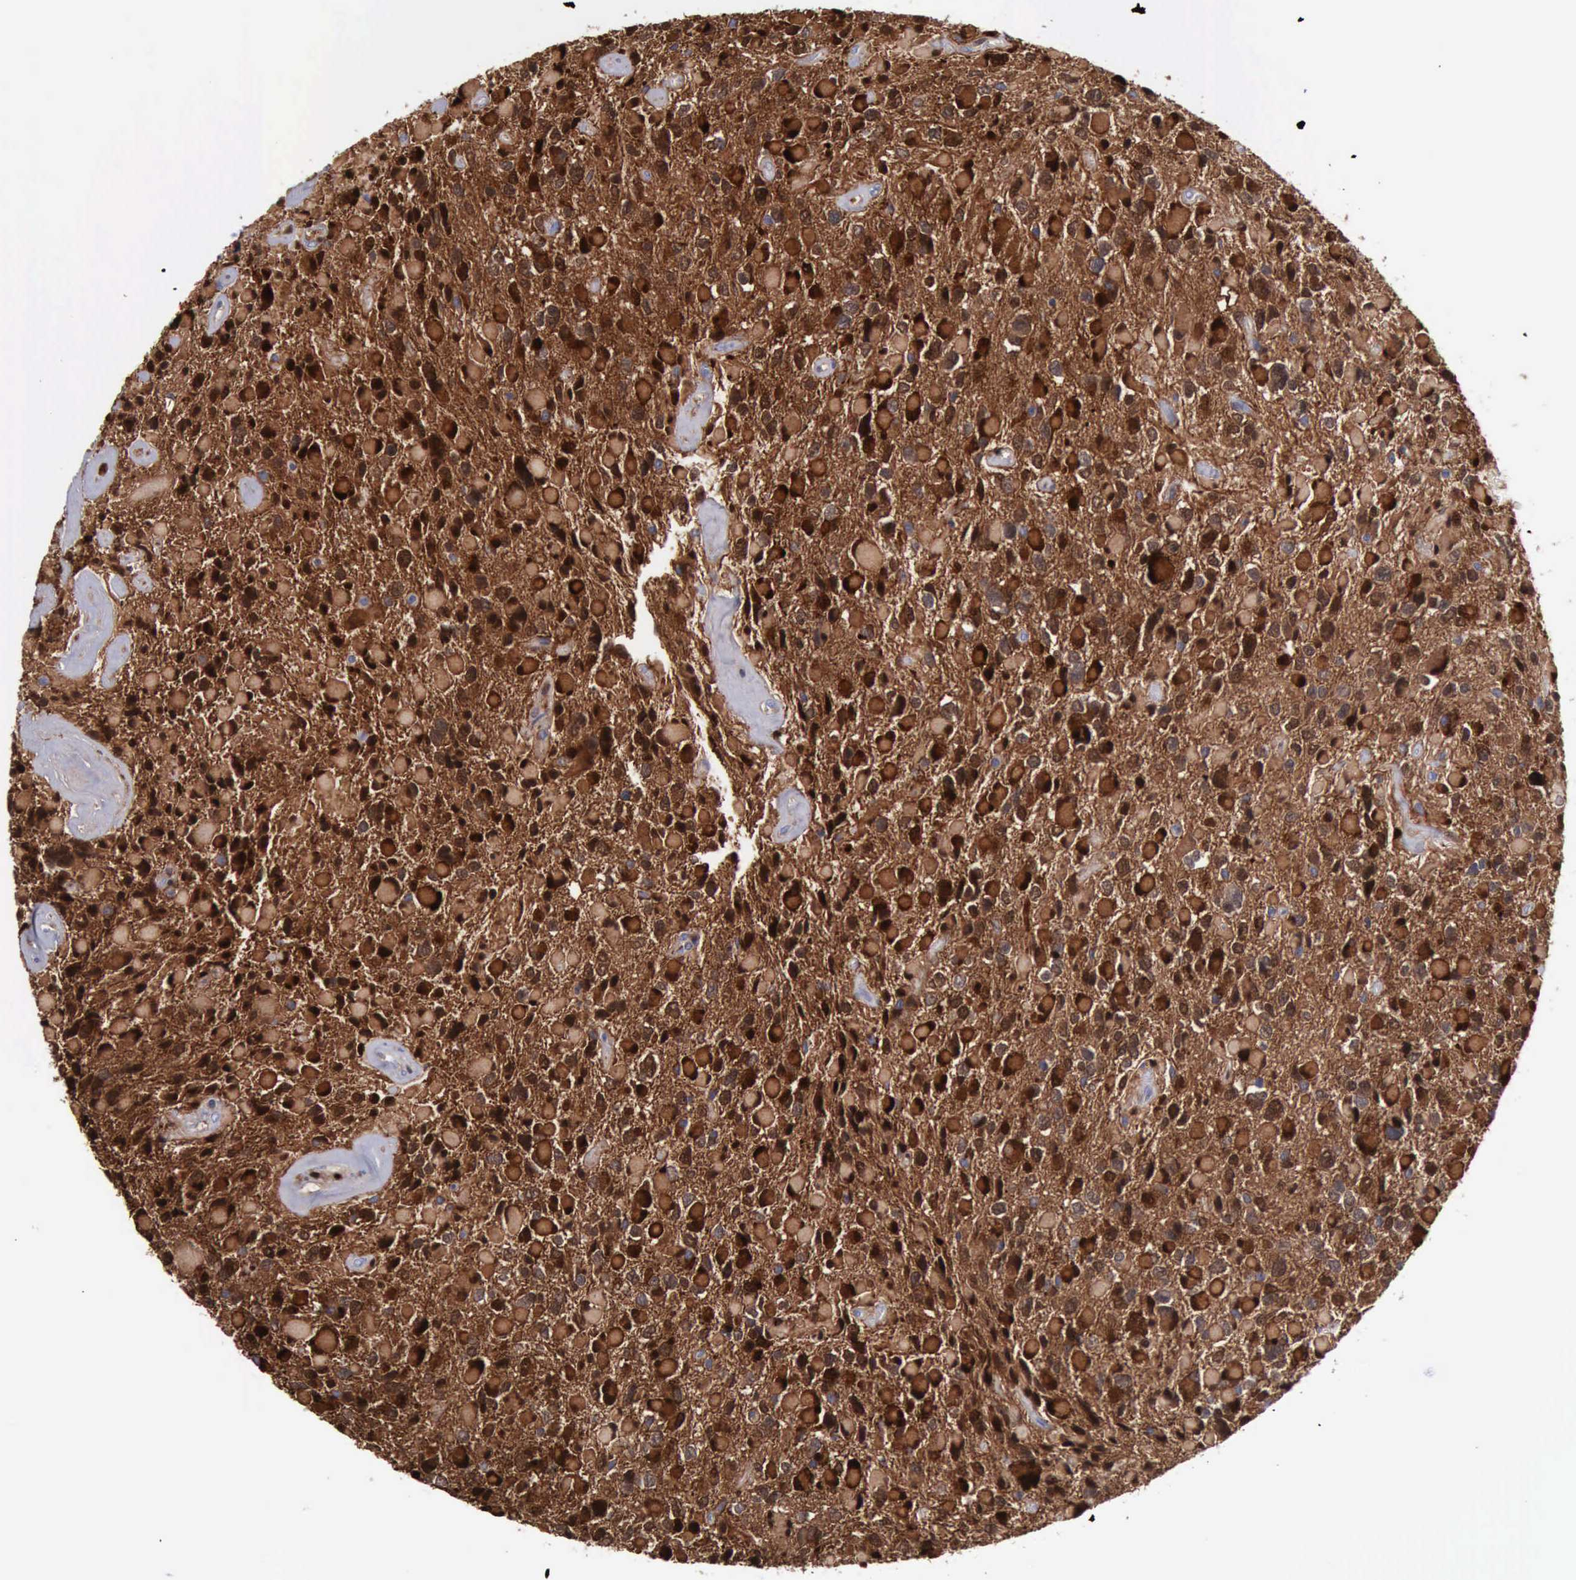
{"staining": {"intensity": "strong", "quantity": ">75%", "location": "cytoplasmic/membranous,nuclear"}, "tissue": "glioma", "cell_type": "Tumor cells", "image_type": "cancer", "snomed": [{"axis": "morphology", "description": "Glioma, malignant, High grade"}, {"axis": "topography", "description": "Brain"}], "caption": "Human high-grade glioma (malignant) stained for a protein (brown) displays strong cytoplasmic/membranous and nuclear positive expression in approximately >75% of tumor cells.", "gene": "FHL1", "patient": {"sex": "female", "age": 37}}